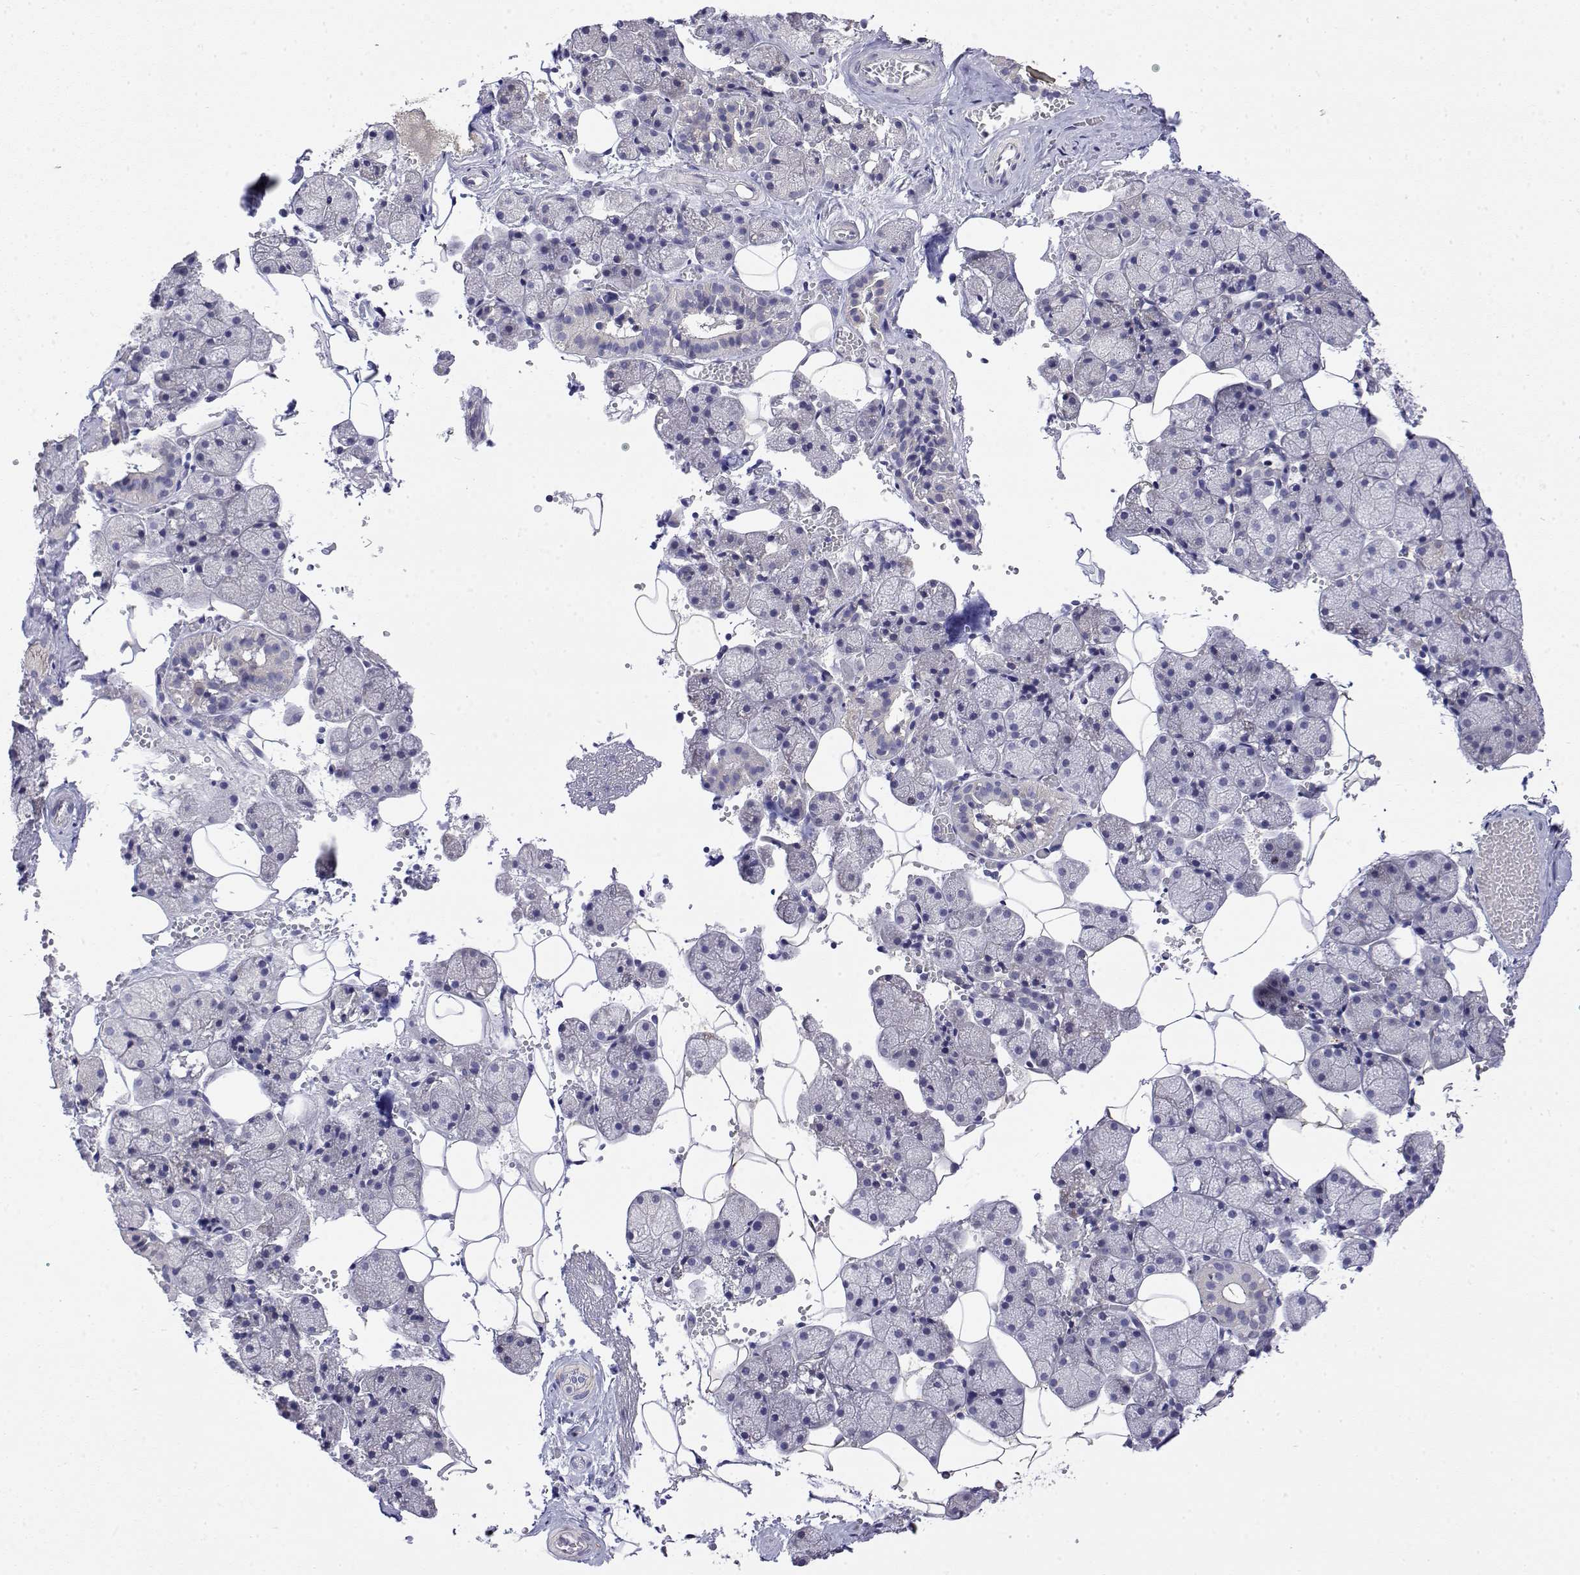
{"staining": {"intensity": "negative", "quantity": "none", "location": "none"}, "tissue": "salivary gland", "cell_type": "Glandular cells", "image_type": "normal", "snomed": [{"axis": "morphology", "description": "Normal tissue, NOS"}, {"axis": "topography", "description": "Salivary gland"}], "caption": "Immunohistochemistry of unremarkable salivary gland displays no positivity in glandular cells. The staining is performed using DAB (3,3'-diaminobenzidine) brown chromogen with nuclei counter-stained in using hematoxylin.", "gene": "LY6D", "patient": {"sex": "male", "age": 38}}